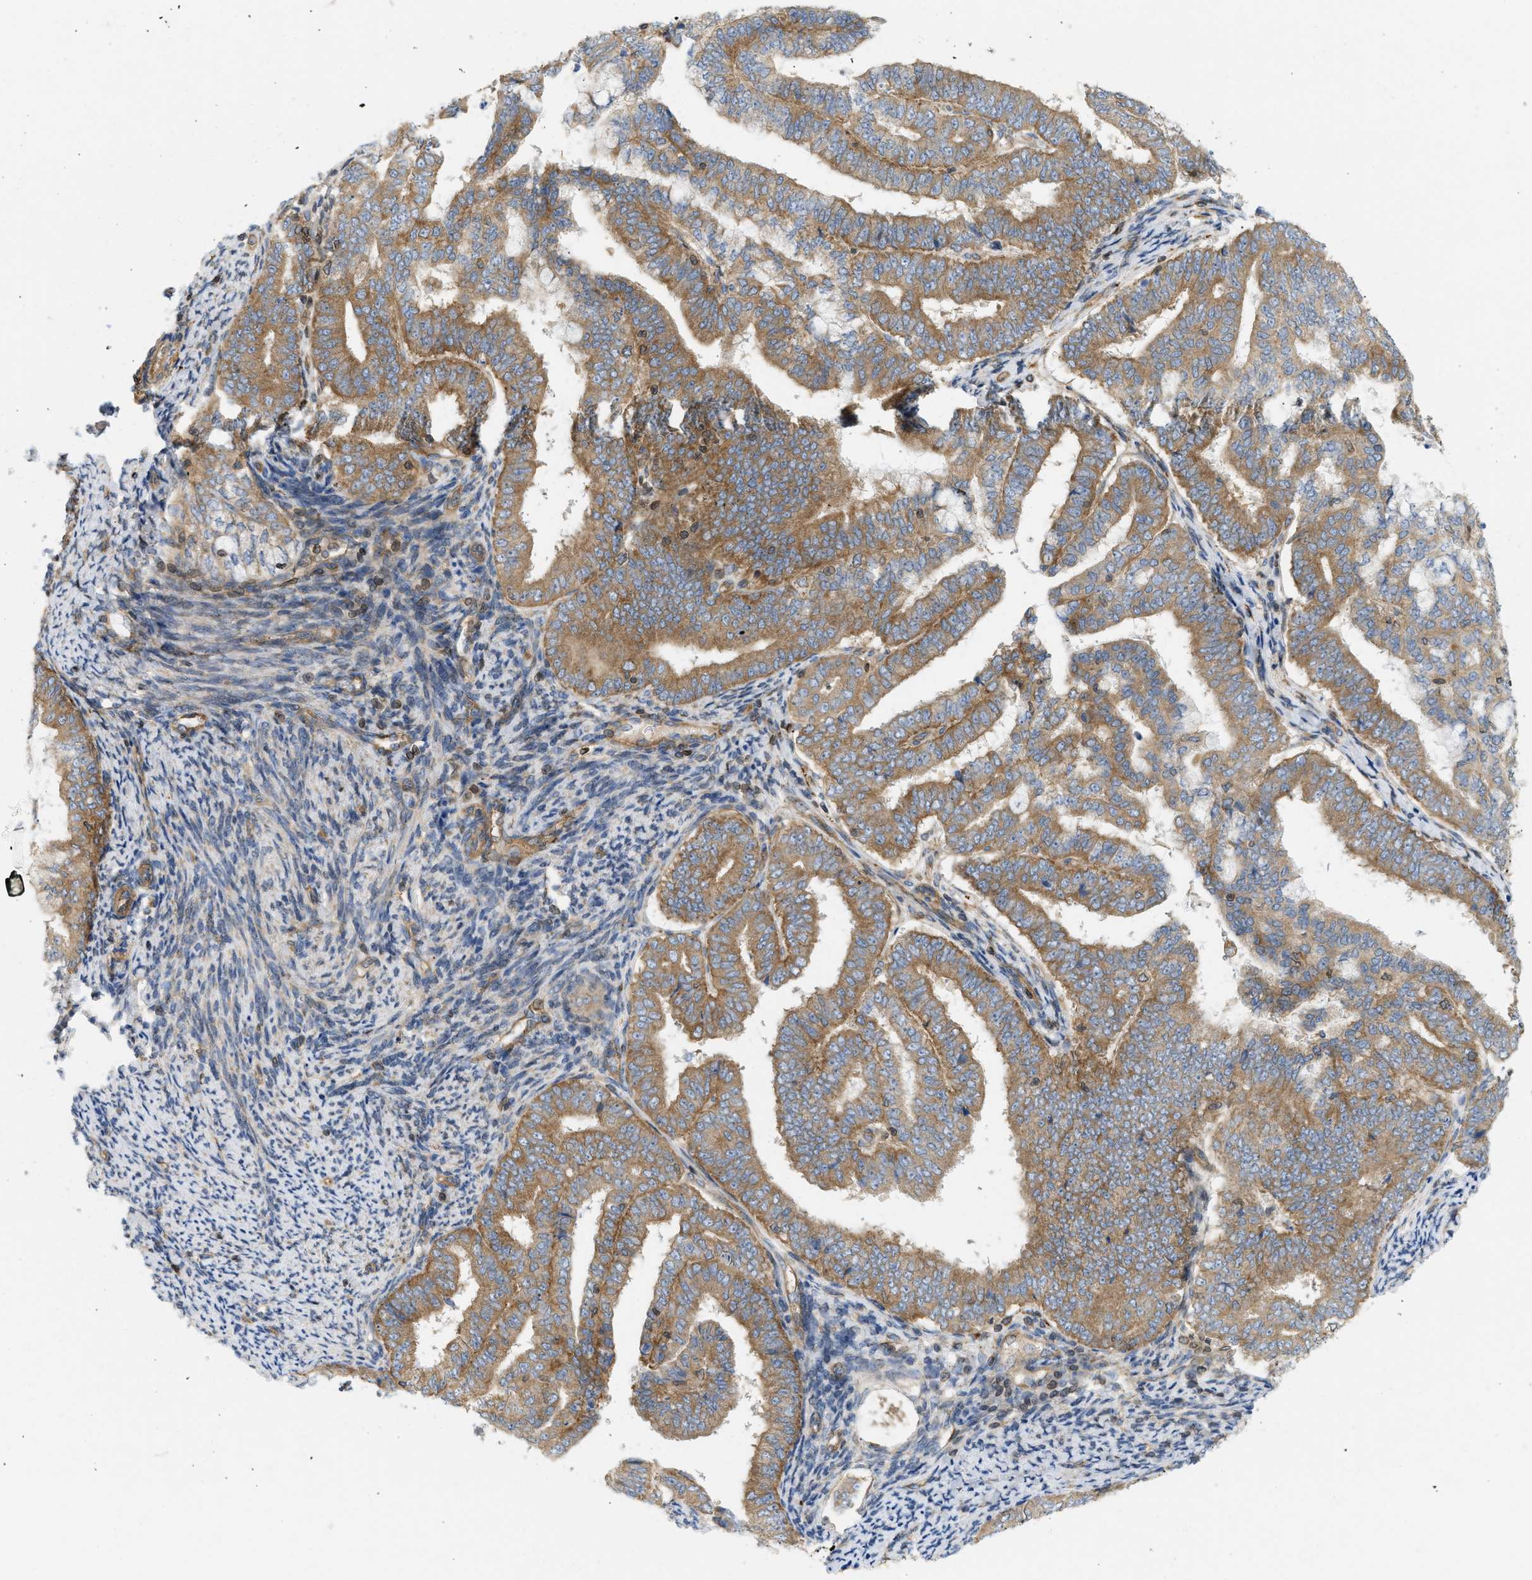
{"staining": {"intensity": "moderate", "quantity": ">75%", "location": "cytoplasmic/membranous"}, "tissue": "endometrial cancer", "cell_type": "Tumor cells", "image_type": "cancer", "snomed": [{"axis": "morphology", "description": "Adenocarcinoma, NOS"}, {"axis": "topography", "description": "Endometrium"}], "caption": "Immunohistochemical staining of adenocarcinoma (endometrial) shows moderate cytoplasmic/membranous protein staining in about >75% of tumor cells. Nuclei are stained in blue.", "gene": "STRN", "patient": {"sex": "female", "age": 63}}